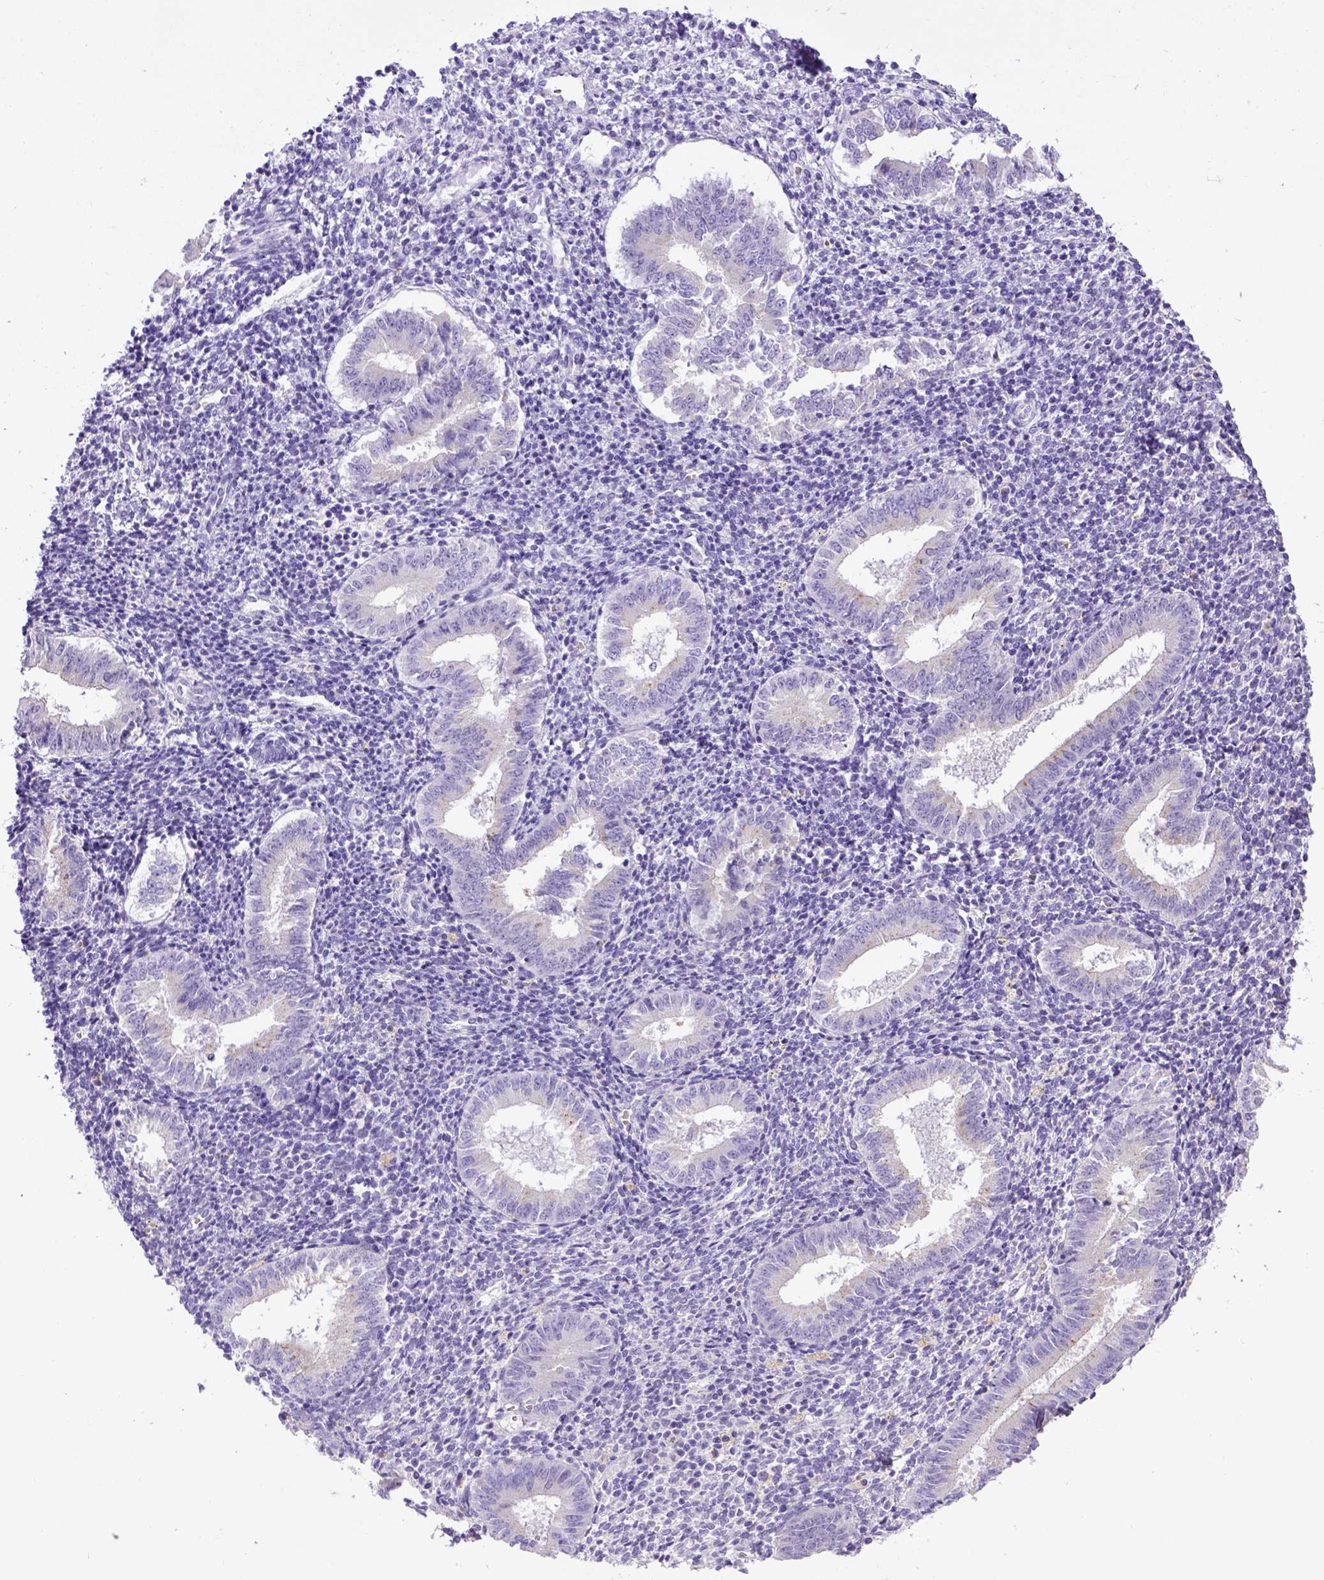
{"staining": {"intensity": "negative", "quantity": "none", "location": "none"}, "tissue": "endometrium", "cell_type": "Cells in endometrial stroma", "image_type": "normal", "snomed": [{"axis": "morphology", "description": "Normal tissue, NOS"}, {"axis": "topography", "description": "Endometrium"}], "caption": "This is a image of immunohistochemistry (IHC) staining of benign endometrium, which shows no expression in cells in endometrial stroma.", "gene": "SPEF1", "patient": {"sex": "female", "age": 25}}